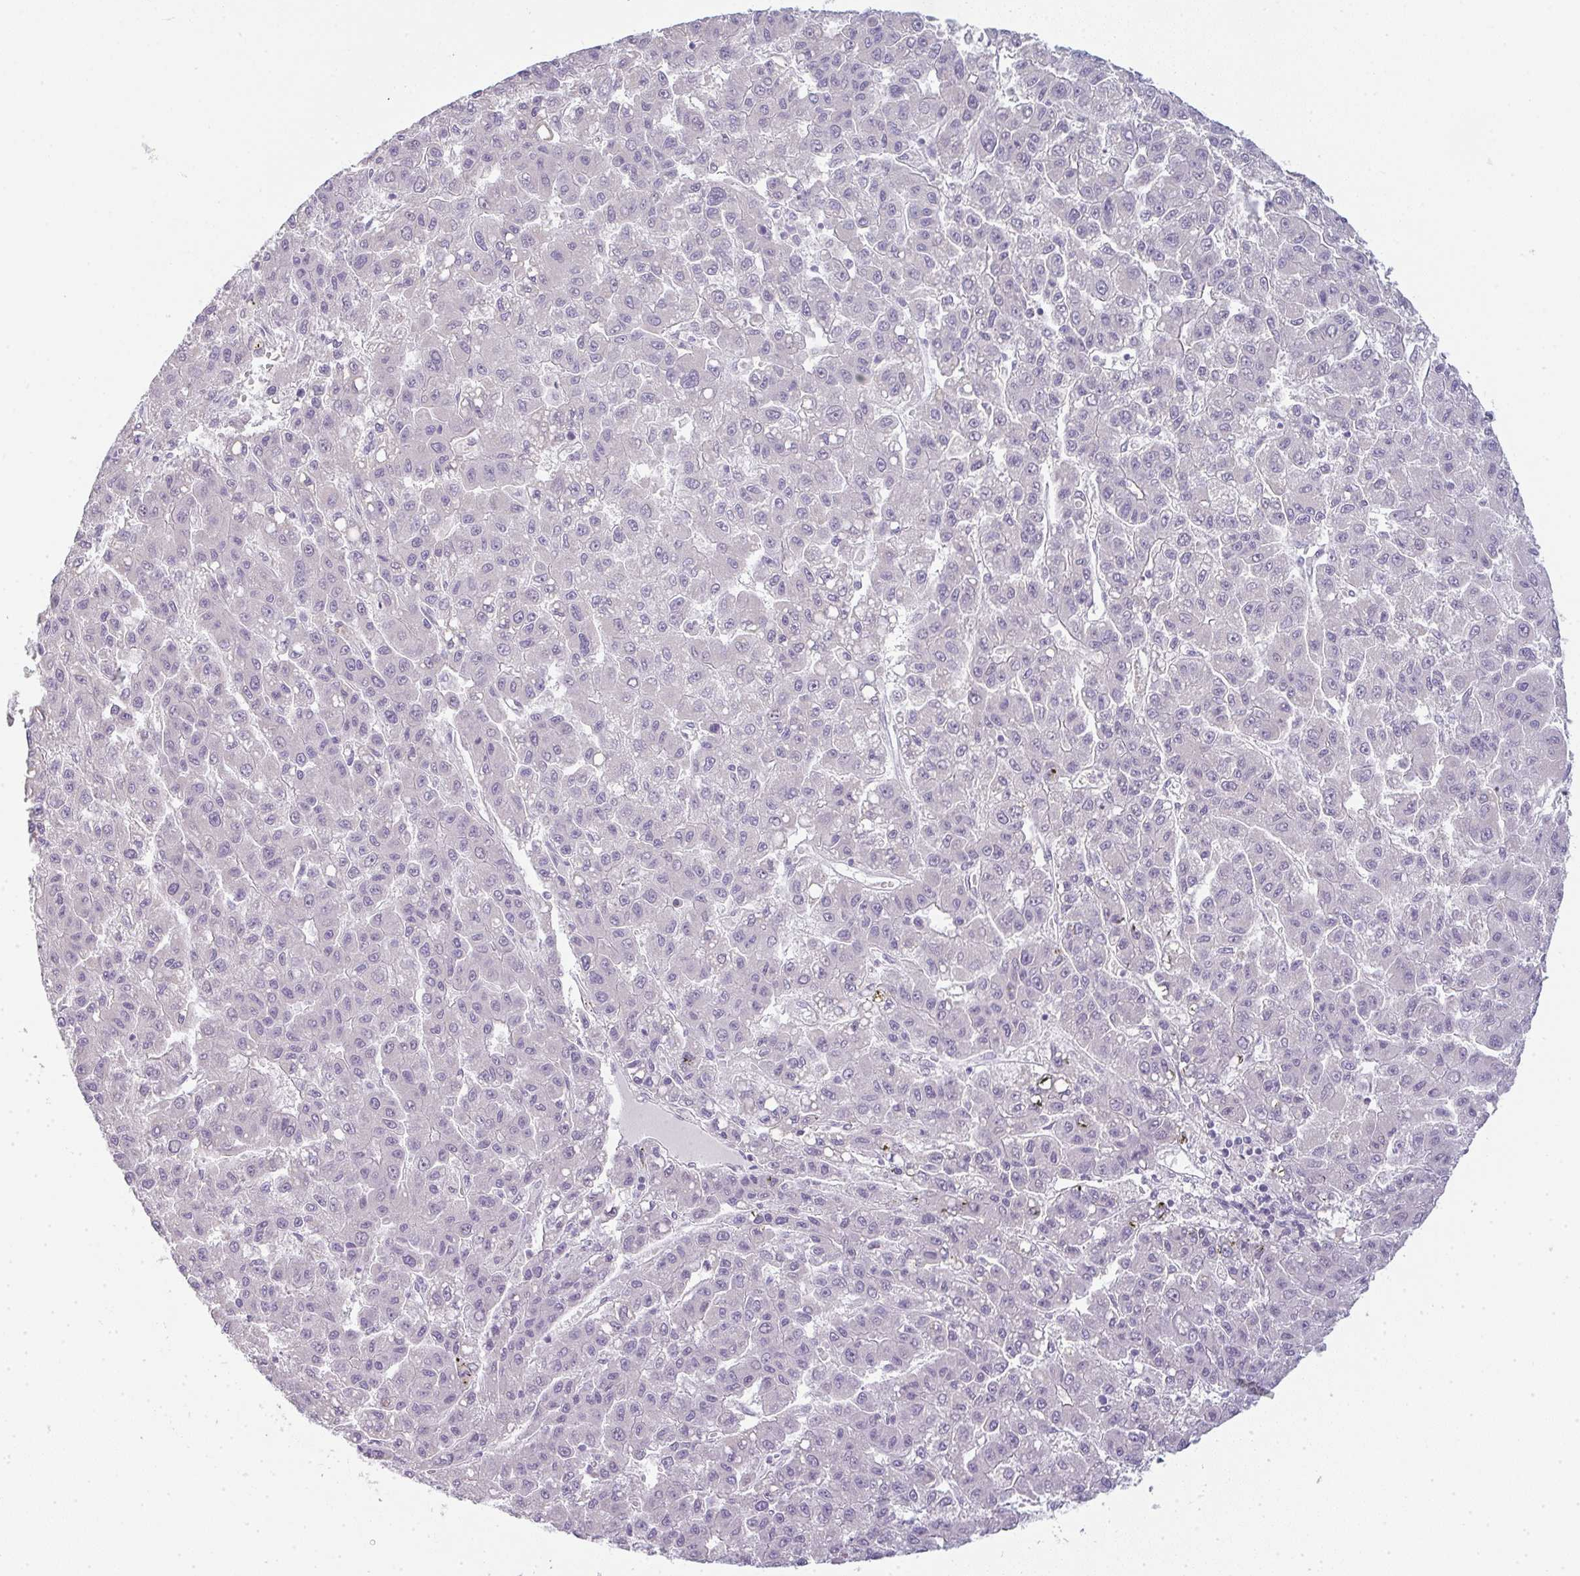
{"staining": {"intensity": "negative", "quantity": "none", "location": "none"}, "tissue": "liver cancer", "cell_type": "Tumor cells", "image_type": "cancer", "snomed": [{"axis": "morphology", "description": "Carcinoma, Hepatocellular, NOS"}, {"axis": "topography", "description": "Liver"}], "caption": "Liver hepatocellular carcinoma stained for a protein using immunohistochemistry (IHC) demonstrates no staining tumor cells.", "gene": "SIRPB2", "patient": {"sex": "male", "age": 70}}